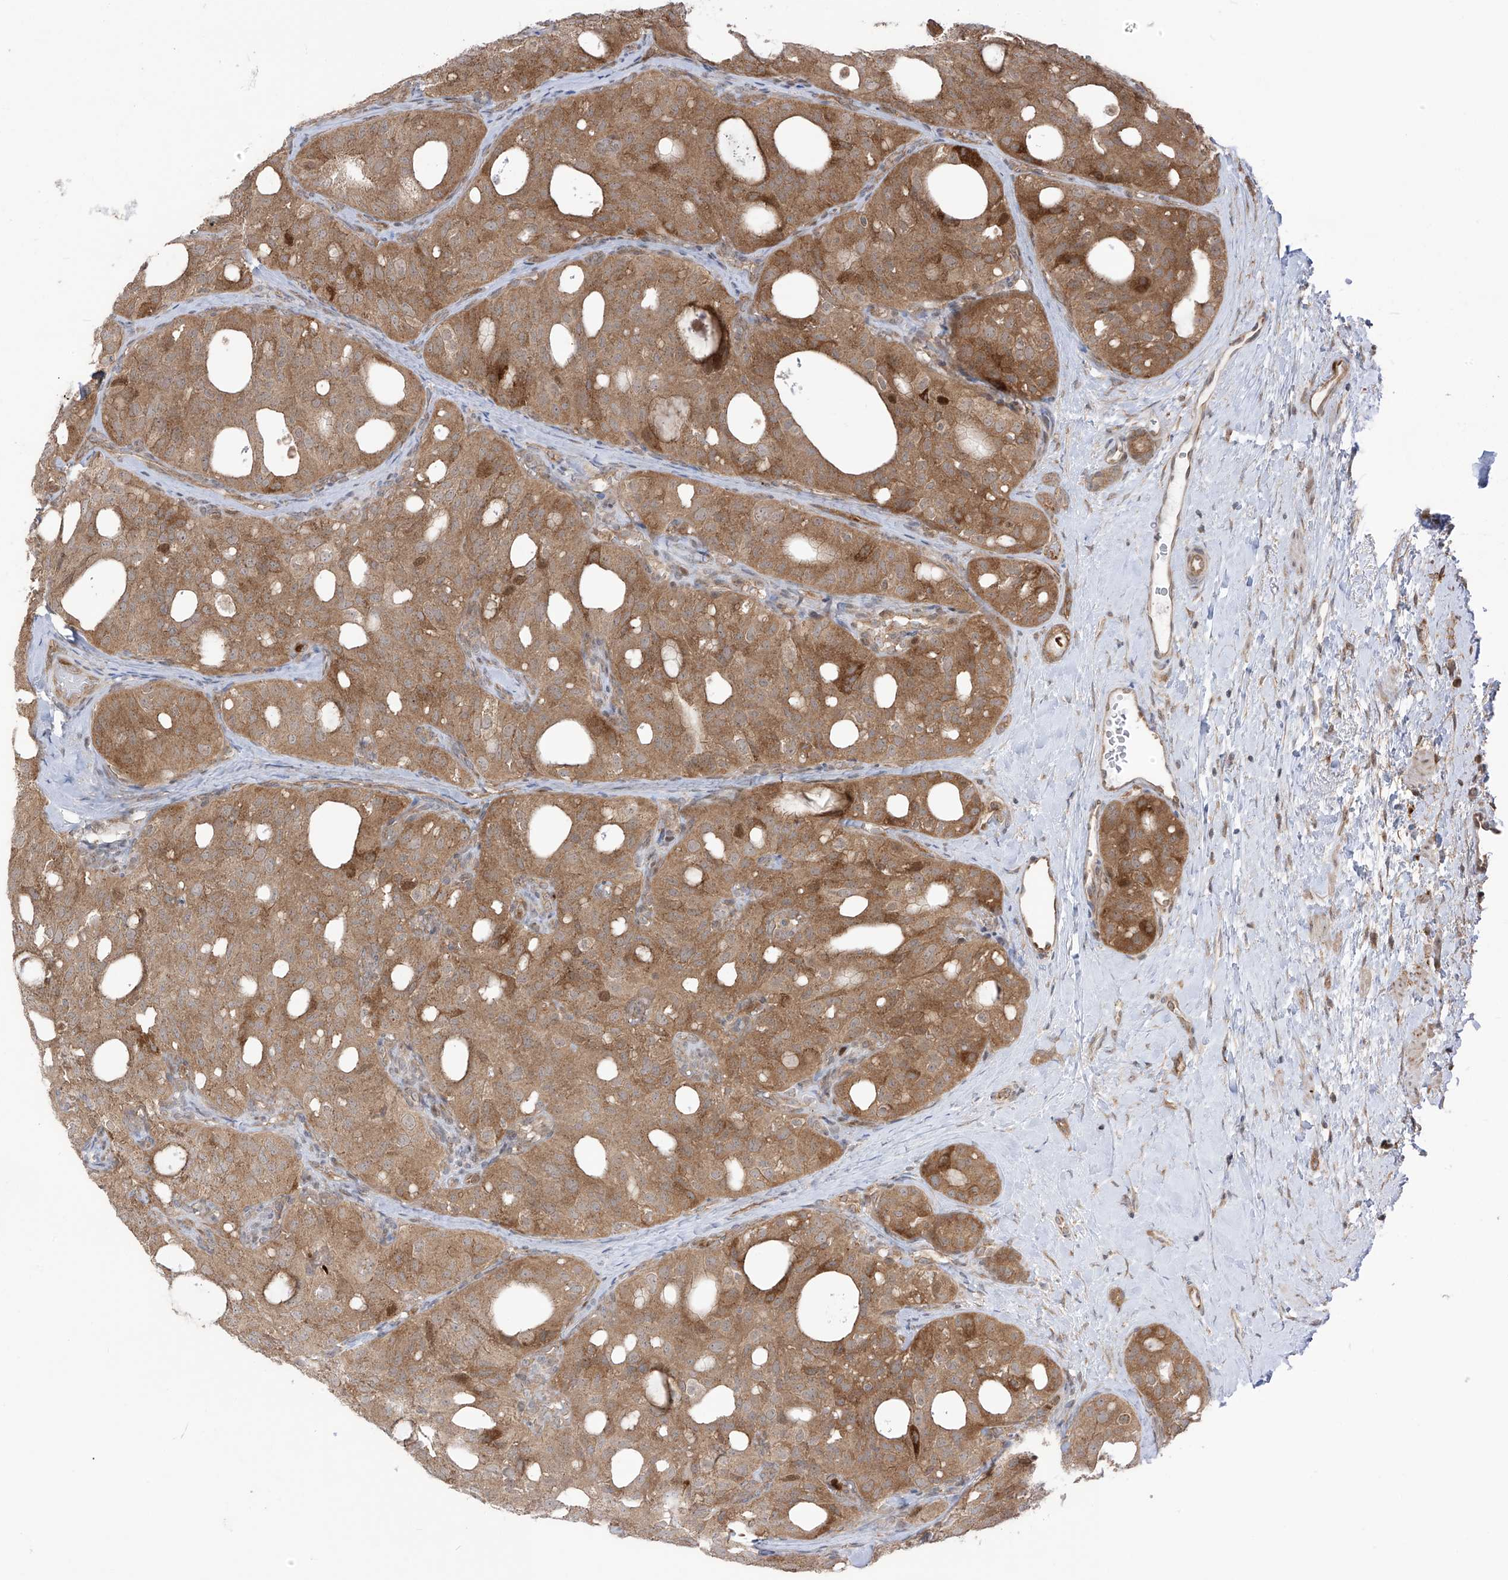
{"staining": {"intensity": "moderate", "quantity": ">75%", "location": "cytoplasmic/membranous"}, "tissue": "thyroid cancer", "cell_type": "Tumor cells", "image_type": "cancer", "snomed": [{"axis": "morphology", "description": "Follicular adenoma carcinoma, NOS"}, {"axis": "topography", "description": "Thyroid gland"}], "caption": "IHC (DAB (3,3'-diaminobenzidine)) staining of human thyroid cancer (follicular adenoma carcinoma) displays moderate cytoplasmic/membranous protein expression in approximately >75% of tumor cells.", "gene": "PDE11A", "patient": {"sex": "male", "age": 75}}